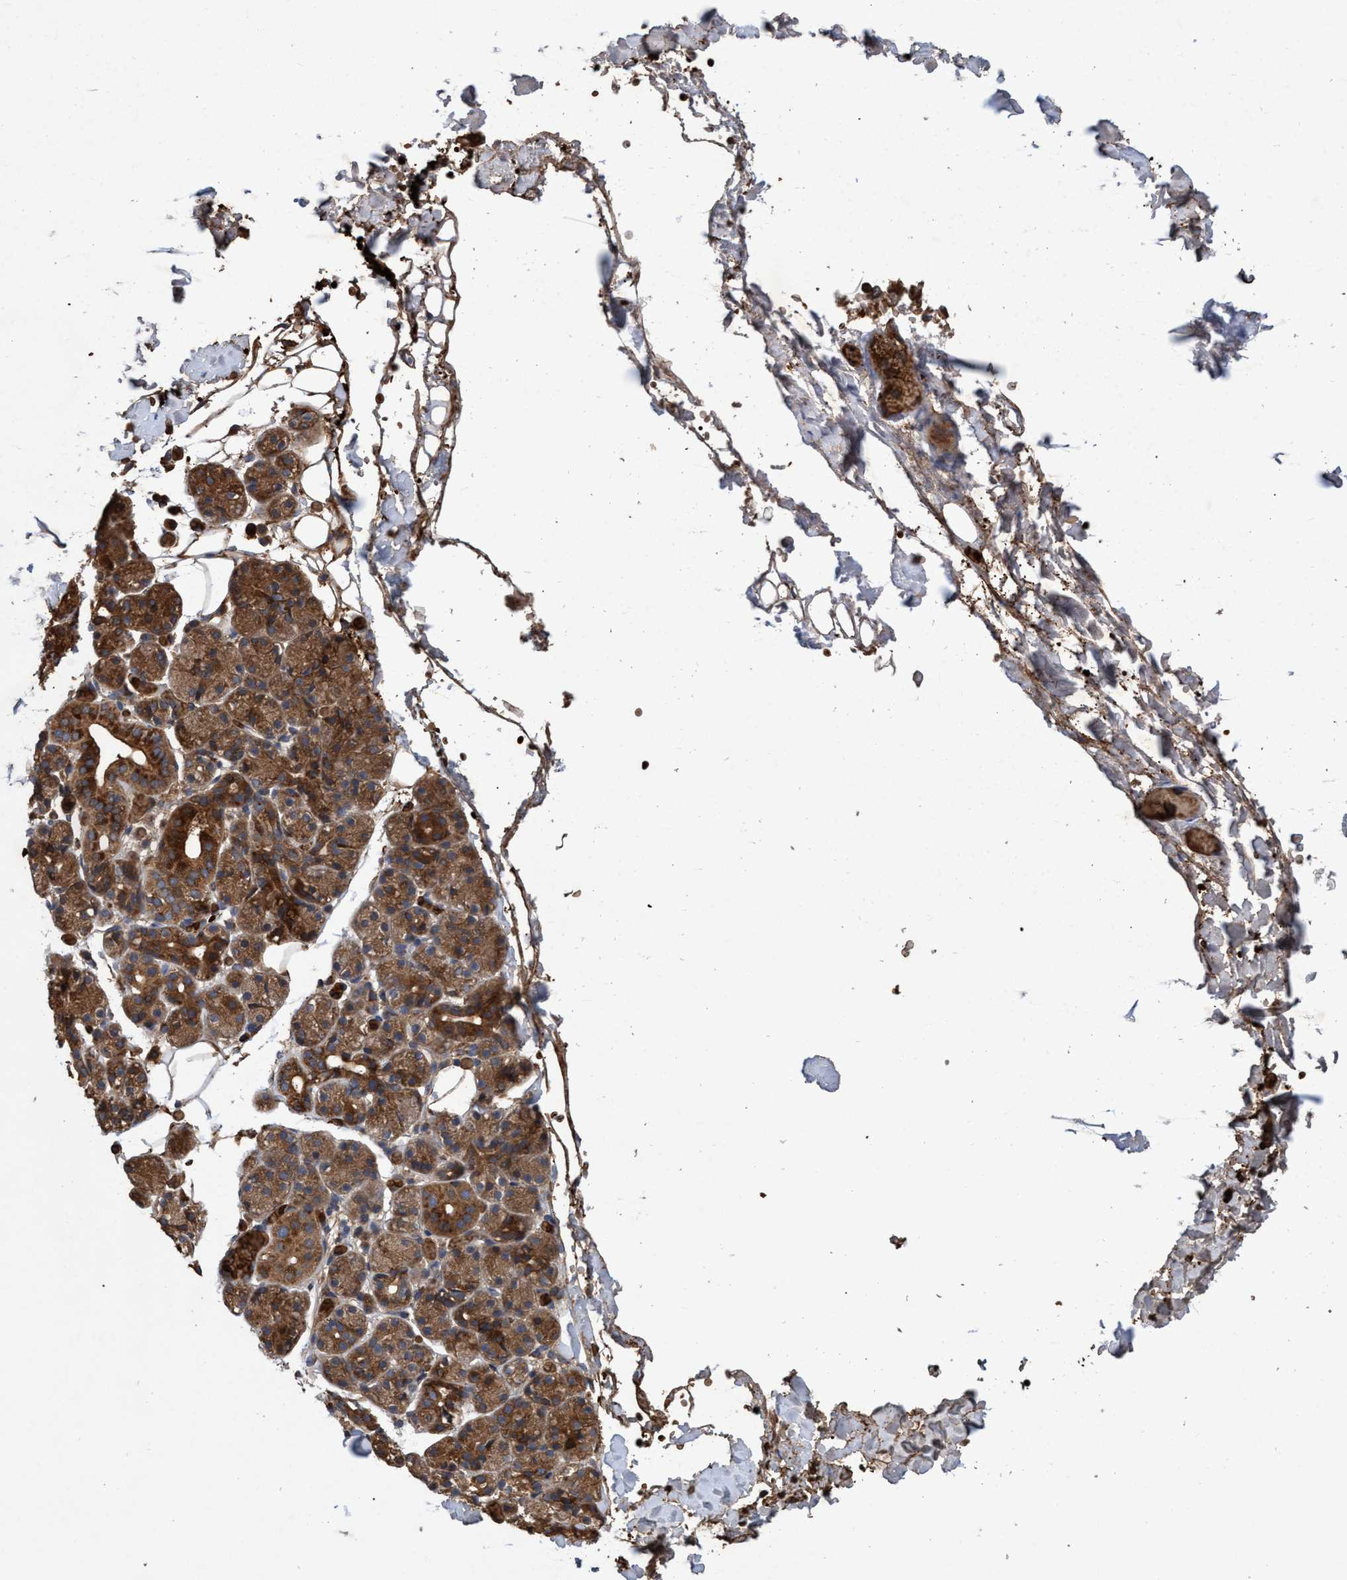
{"staining": {"intensity": "strong", "quantity": ">75%", "location": "cytoplasmic/membranous"}, "tissue": "salivary gland", "cell_type": "Glandular cells", "image_type": "normal", "snomed": [{"axis": "morphology", "description": "Normal tissue, NOS"}, {"axis": "topography", "description": "Salivary gland"}], "caption": "Strong cytoplasmic/membranous expression is seen in about >75% of glandular cells in unremarkable salivary gland. (DAB (3,3'-diaminobenzidine) IHC, brown staining for protein, blue staining for nuclei).", "gene": "CHMP6", "patient": {"sex": "male", "age": 63}}